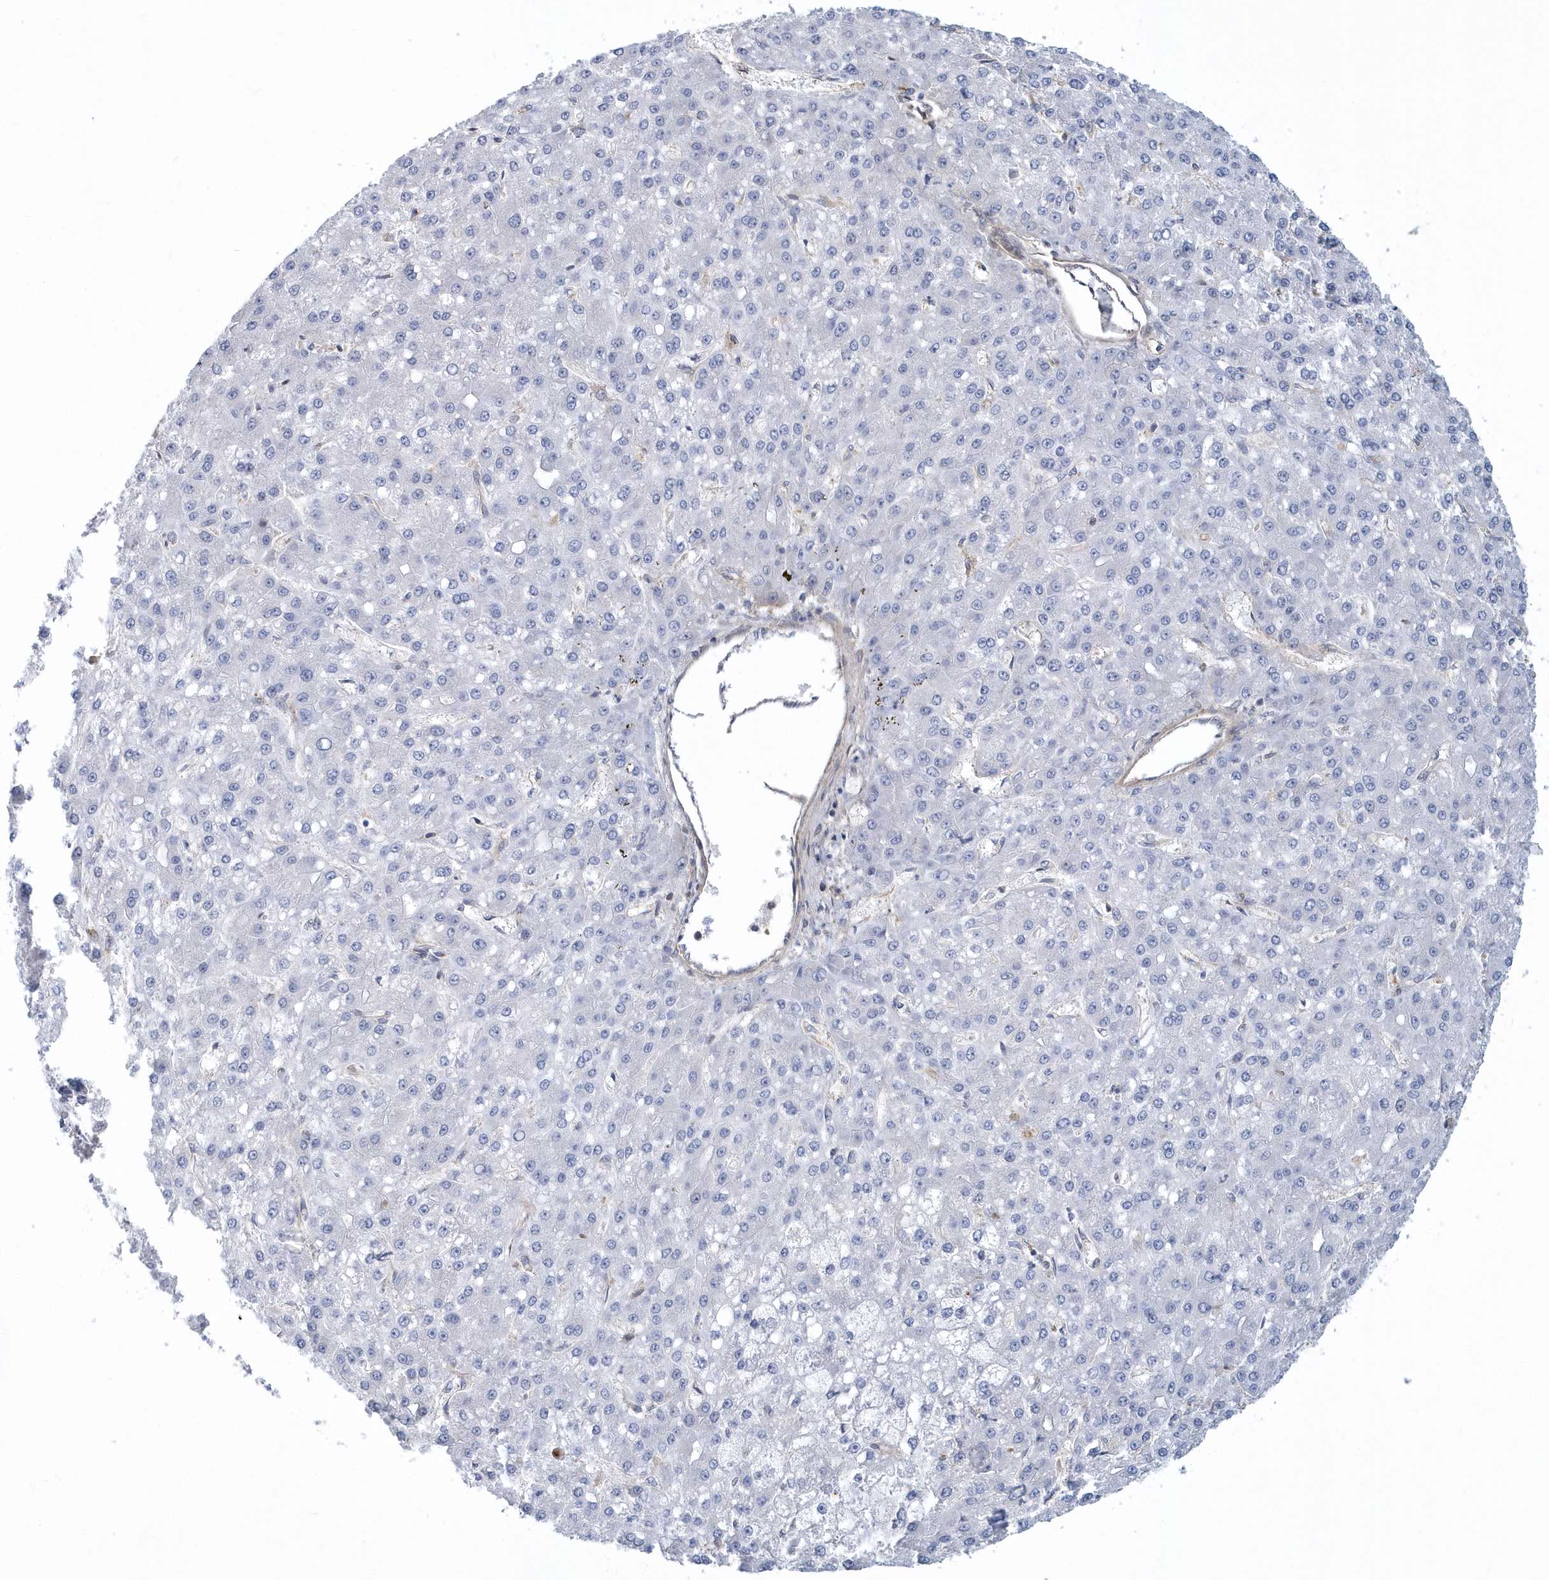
{"staining": {"intensity": "negative", "quantity": "none", "location": "none"}, "tissue": "liver cancer", "cell_type": "Tumor cells", "image_type": "cancer", "snomed": [{"axis": "morphology", "description": "Carcinoma, Hepatocellular, NOS"}, {"axis": "topography", "description": "Liver"}], "caption": "An image of liver cancer (hepatocellular carcinoma) stained for a protein exhibits no brown staining in tumor cells.", "gene": "ARAP2", "patient": {"sex": "male", "age": 67}}